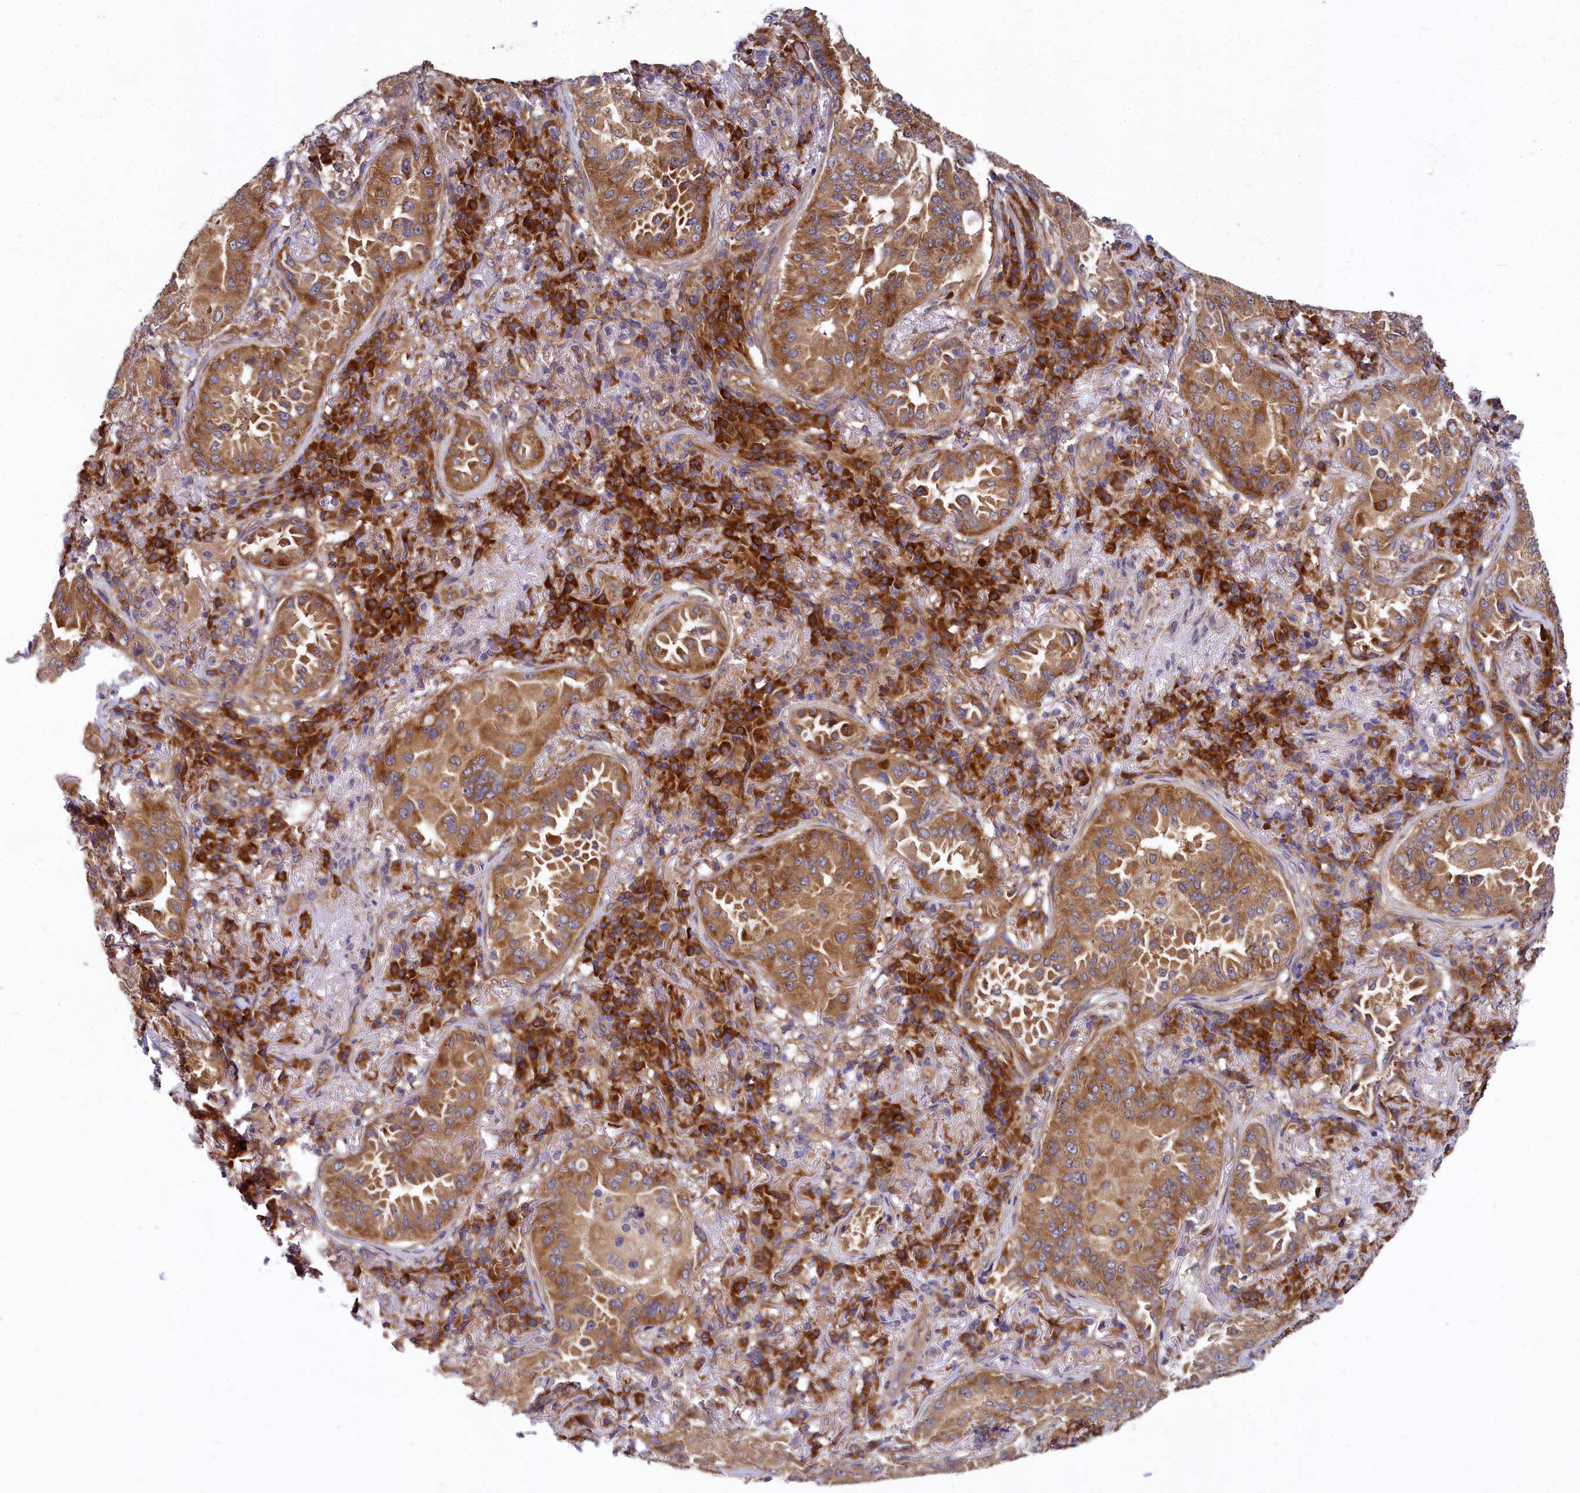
{"staining": {"intensity": "moderate", "quantity": ">75%", "location": "cytoplasmic/membranous"}, "tissue": "lung cancer", "cell_type": "Tumor cells", "image_type": "cancer", "snomed": [{"axis": "morphology", "description": "Adenocarcinoma, NOS"}, {"axis": "topography", "description": "Lung"}], "caption": "High-magnification brightfield microscopy of lung cancer stained with DAB (3,3'-diaminobenzidine) (brown) and counterstained with hematoxylin (blue). tumor cells exhibit moderate cytoplasmic/membranous positivity is appreciated in approximately>75% of cells.", "gene": "EIF2B2", "patient": {"sex": "female", "age": 69}}